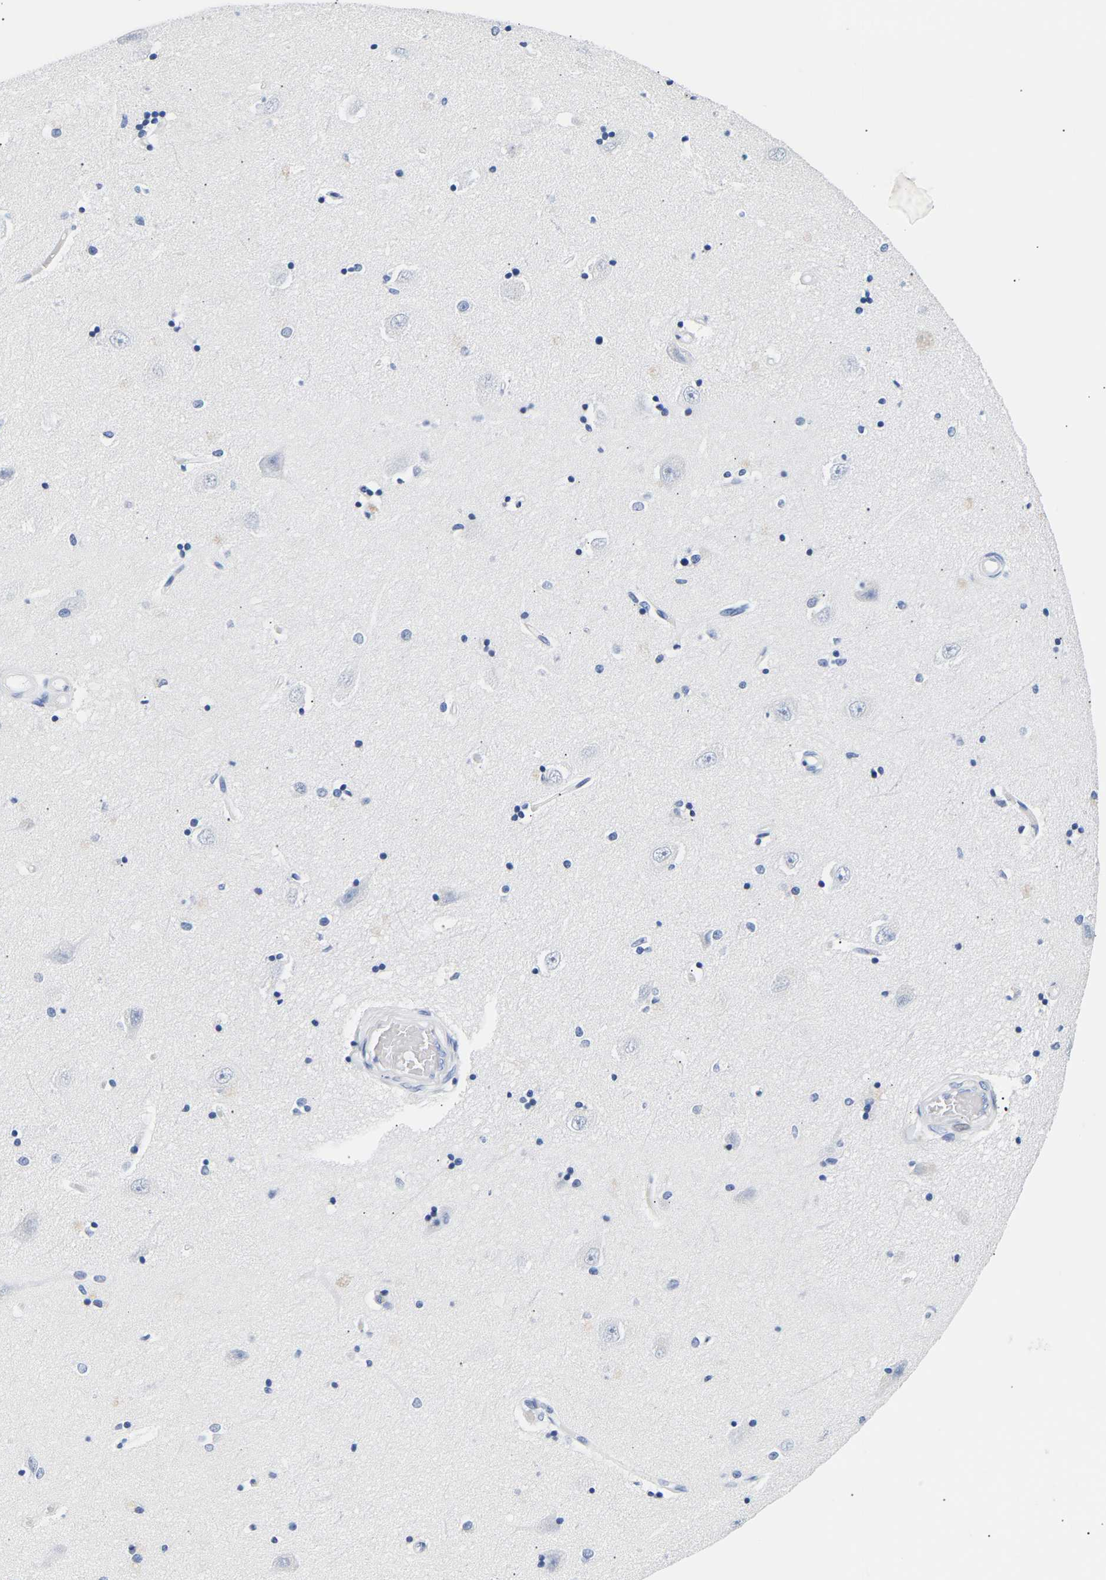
{"staining": {"intensity": "negative", "quantity": "none", "location": "none"}, "tissue": "hippocampus", "cell_type": "Glial cells", "image_type": "normal", "snomed": [{"axis": "morphology", "description": "Normal tissue, NOS"}, {"axis": "topography", "description": "Hippocampus"}], "caption": "Protein analysis of normal hippocampus shows no significant expression in glial cells. (DAB (3,3'-diaminobenzidine) immunohistochemistry visualized using brightfield microscopy, high magnification).", "gene": "SPINK2", "patient": {"sex": "male", "age": 45}}